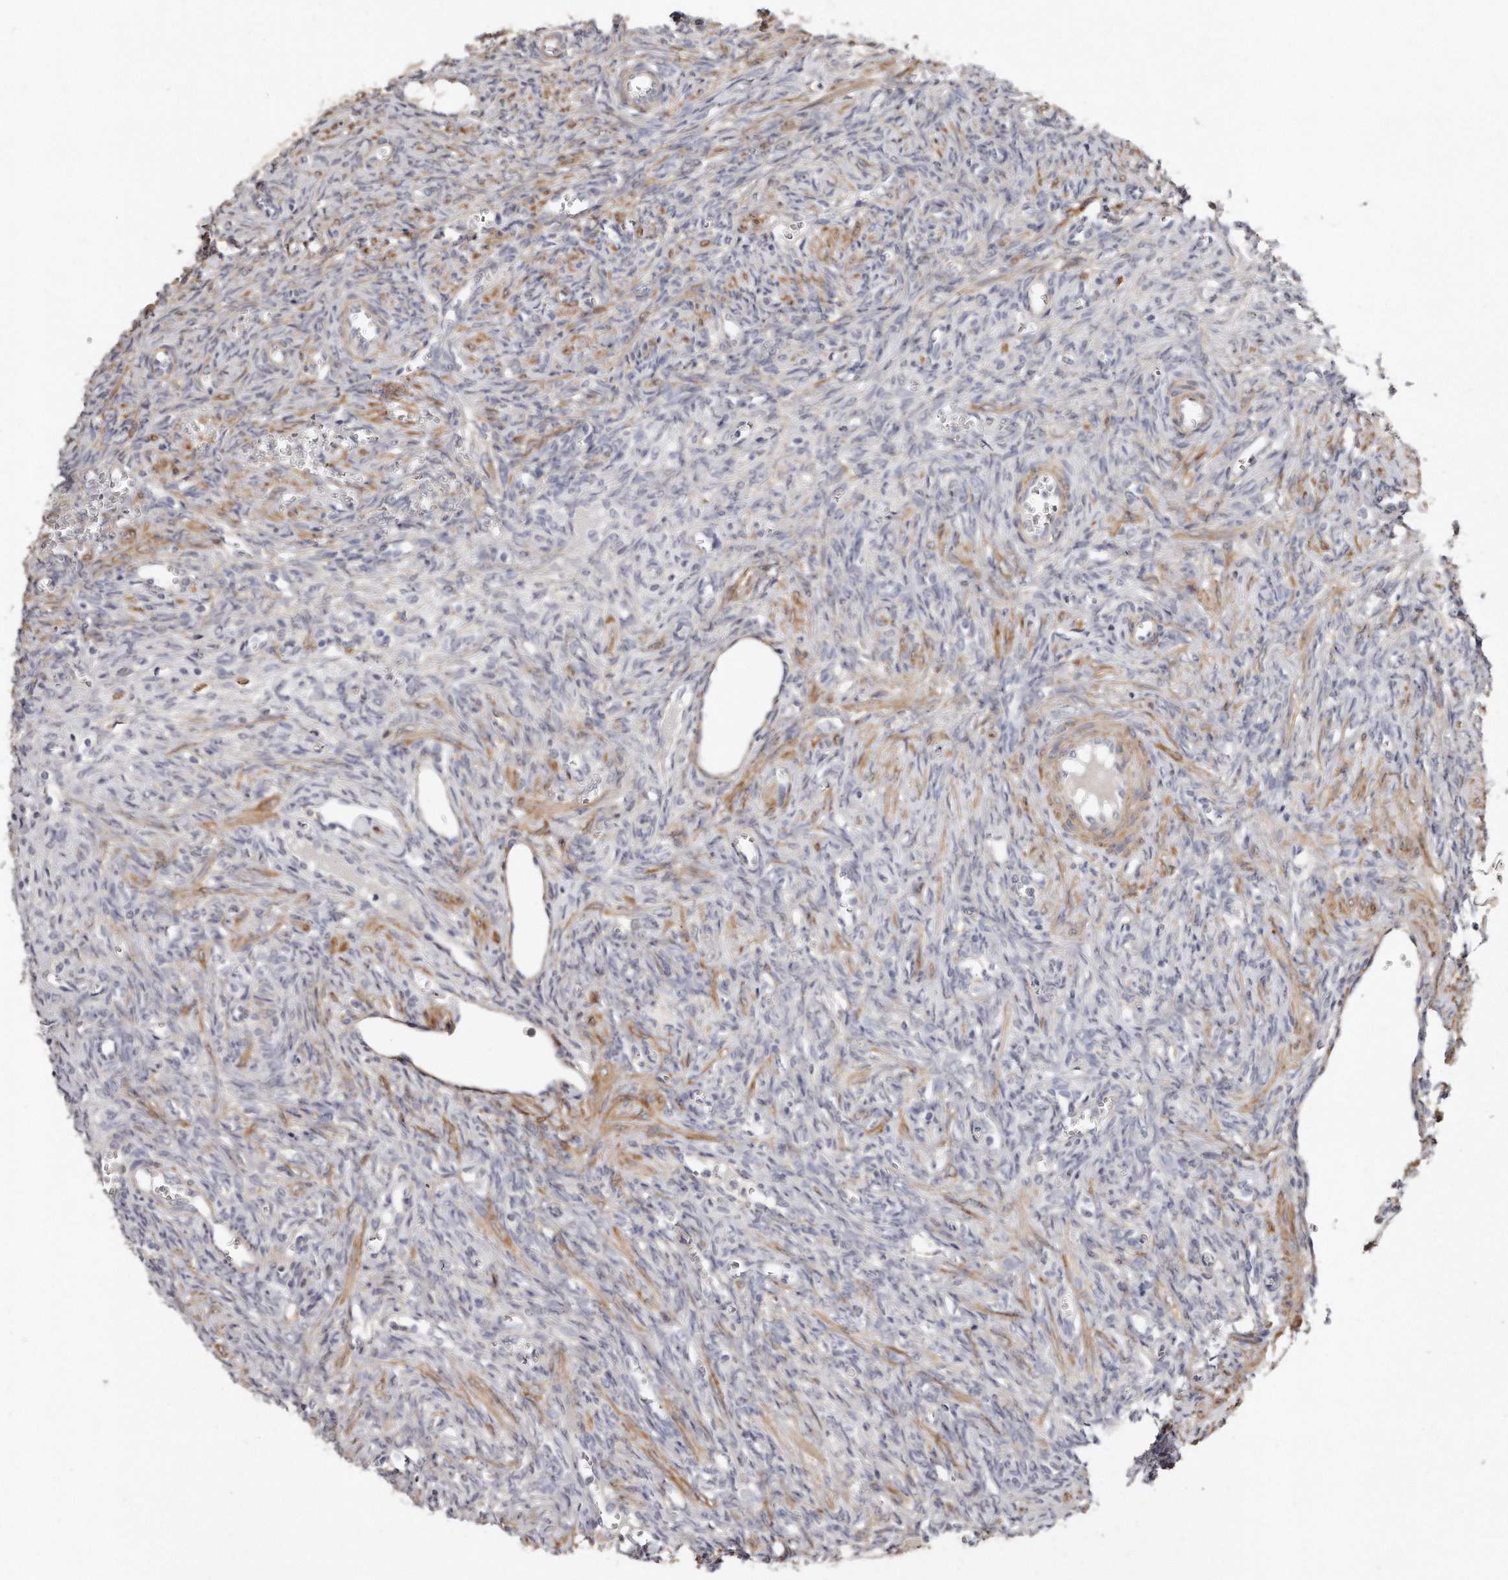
{"staining": {"intensity": "negative", "quantity": "none", "location": "none"}, "tissue": "ovary", "cell_type": "Ovarian stroma cells", "image_type": "normal", "snomed": [{"axis": "morphology", "description": "Normal tissue, NOS"}, {"axis": "topography", "description": "Ovary"}], "caption": "Immunohistochemical staining of normal human ovary shows no significant staining in ovarian stroma cells. Nuclei are stained in blue.", "gene": "LMOD1", "patient": {"sex": "female", "age": 41}}